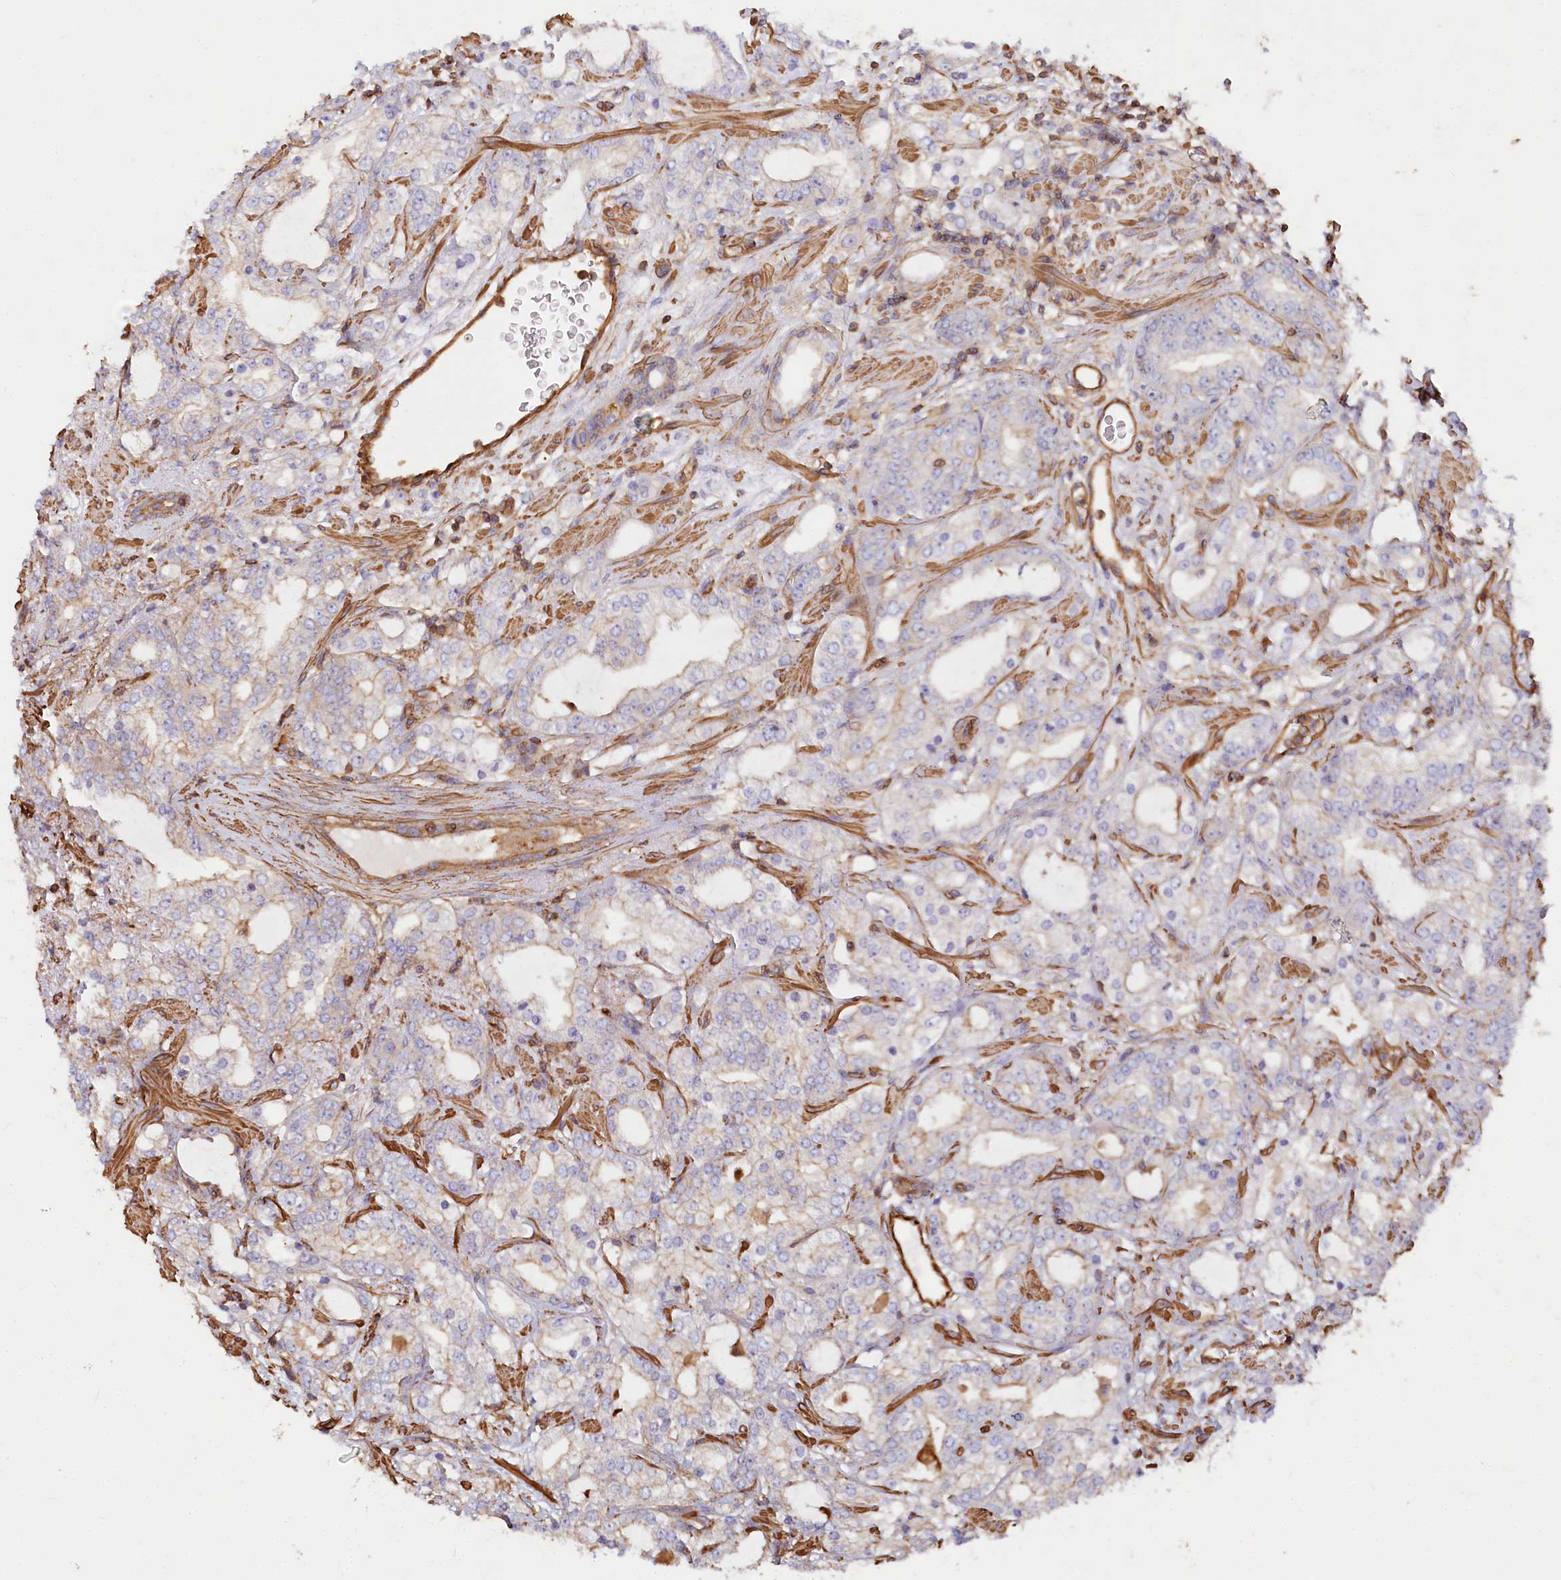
{"staining": {"intensity": "moderate", "quantity": "<25%", "location": "cytoplasmic/membranous"}, "tissue": "prostate cancer", "cell_type": "Tumor cells", "image_type": "cancer", "snomed": [{"axis": "morphology", "description": "Adenocarcinoma, High grade"}, {"axis": "topography", "description": "Prostate"}], "caption": "A brown stain labels moderate cytoplasmic/membranous positivity of a protein in prostate high-grade adenocarcinoma tumor cells.", "gene": "WDR36", "patient": {"sex": "male", "age": 64}}